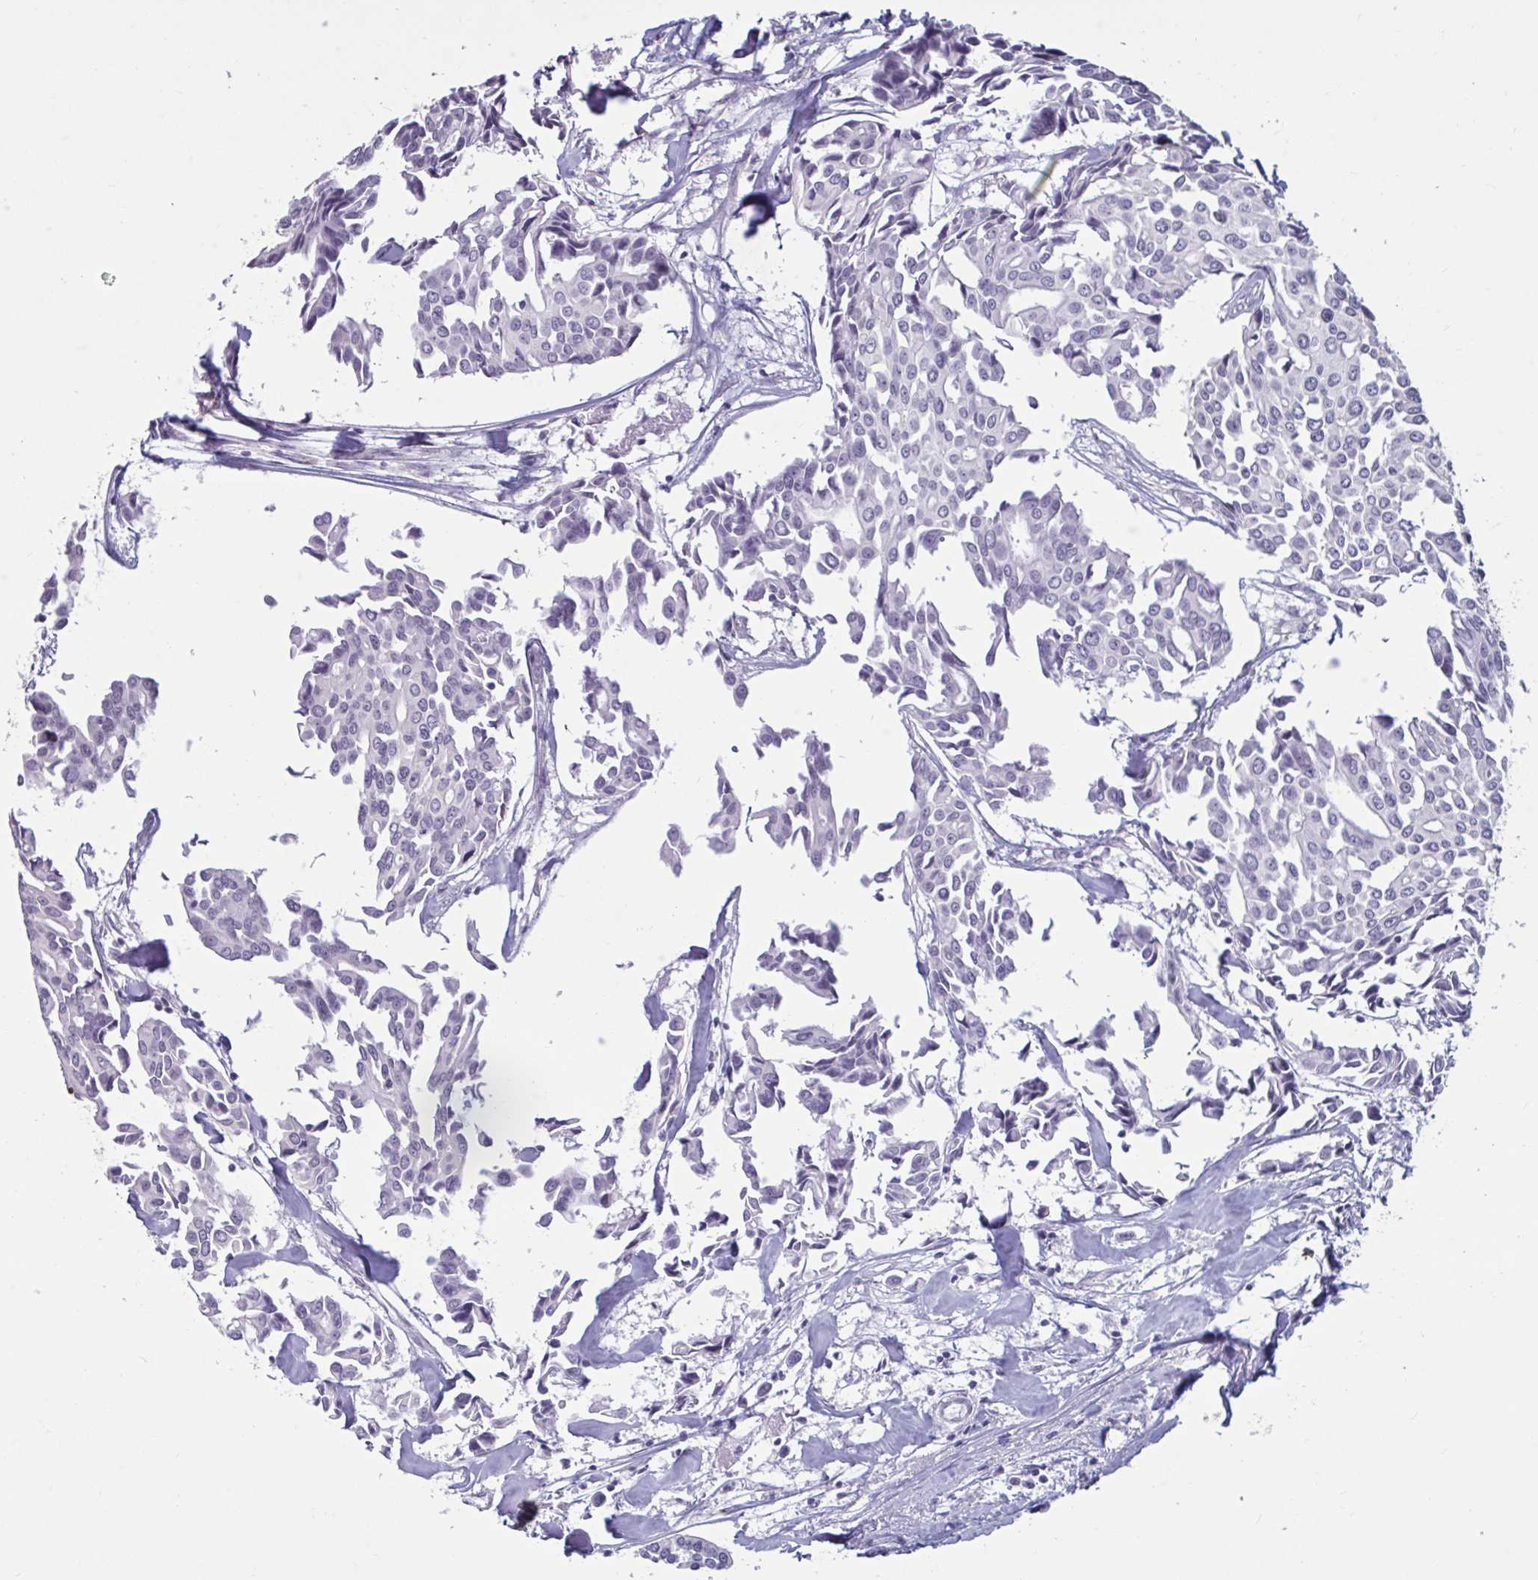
{"staining": {"intensity": "negative", "quantity": "none", "location": "none"}, "tissue": "breast cancer", "cell_type": "Tumor cells", "image_type": "cancer", "snomed": [{"axis": "morphology", "description": "Duct carcinoma"}, {"axis": "topography", "description": "Breast"}], "caption": "Protein analysis of breast cancer (invasive ductal carcinoma) shows no significant staining in tumor cells. (DAB (3,3'-diaminobenzidine) immunohistochemistry, high magnification).", "gene": "TBC1D4", "patient": {"sex": "female", "age": 54}}